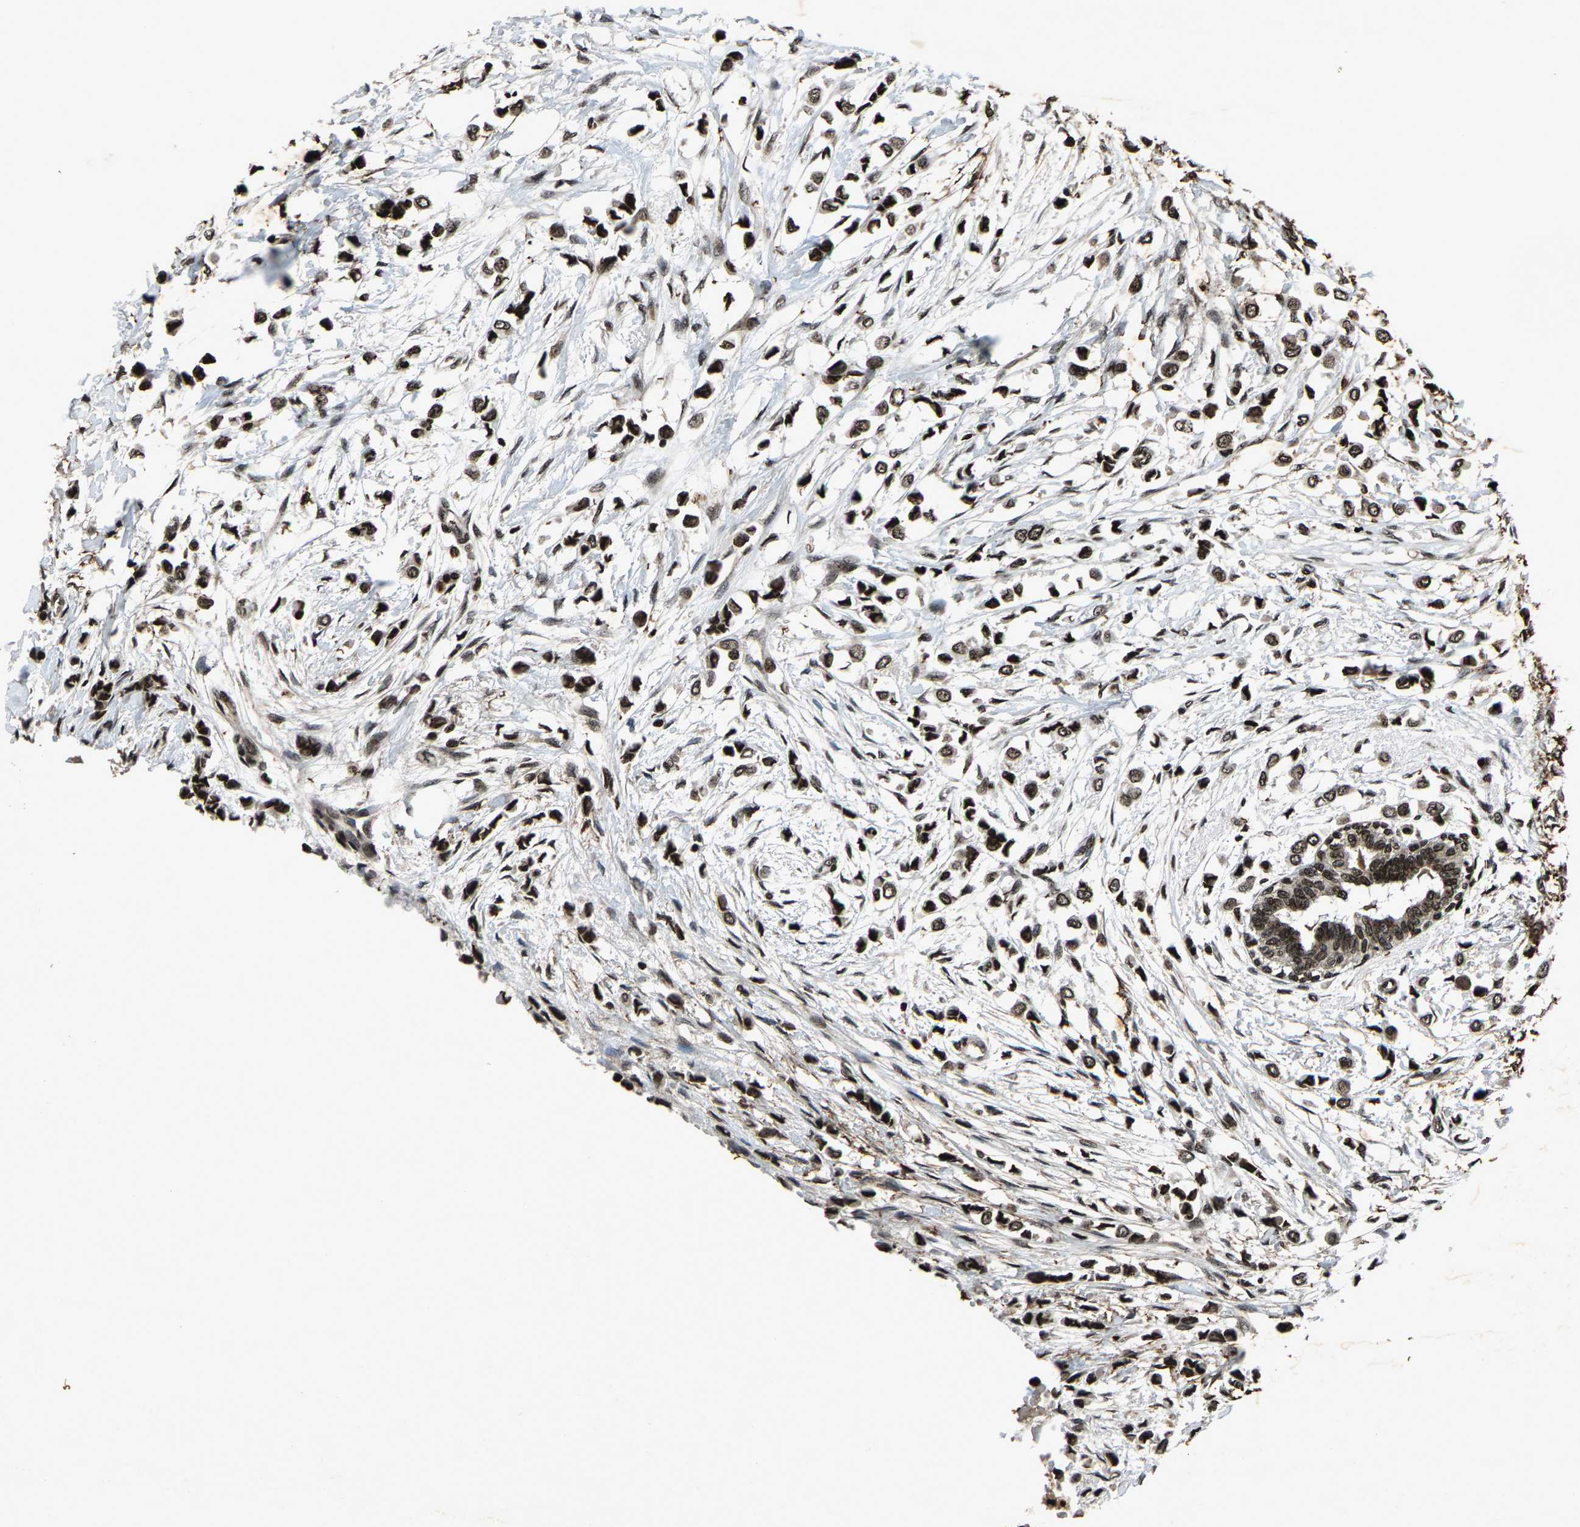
{"staining": {"intensity": "strong", "quantity": ">75%", "location": "nuclear"}, "tissue": "breast cancer", "cell_type": "Tumor cells", "image_type": "cancer", "snomed": [{"axis": "morphology", "description": "Lobular carcinoma"}, {"axis": "topography", "description": "Breast"}], "caption": "Tumor cells exhibit high levels of strong nuclear staining in approximately >75% of cells in human breast cancer. Nuclei are stained in blue.", "gene": "H4C1", "patient": {"sex": "female", "age": 51}}